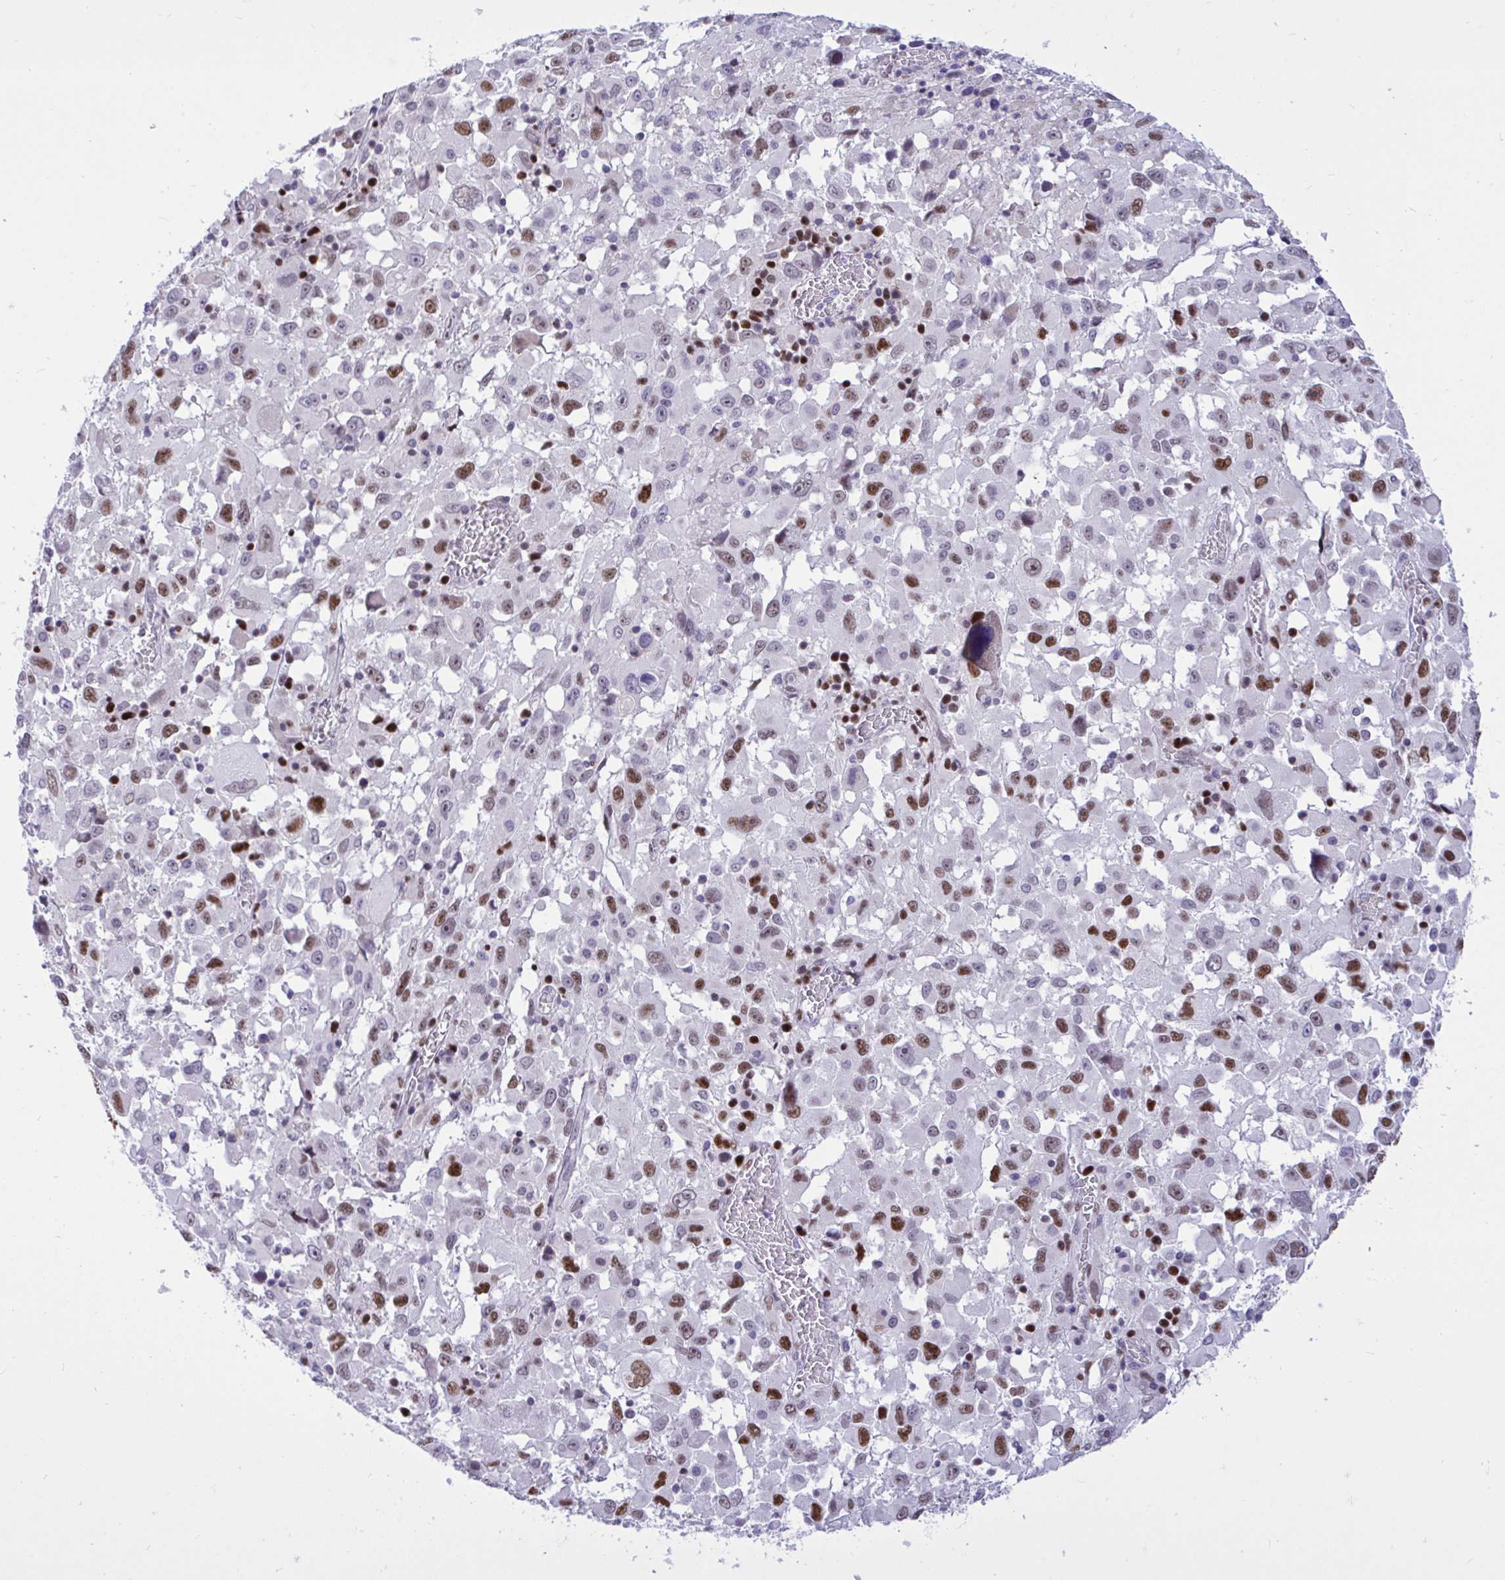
{"staining": {"intensity": "strong", "quantity": "25%-75%", "location": "nuclear"}, "tissue": "melanoma", "cell_type": "Tumor cells", "image_type": "cancer", "snomed": [{"axis": "morphology", "description": "Malignant melanoma, Metastatic site"}, {"axis": "topography", "description": "Soft tissue"}], "caption": "Melanoma was stained to show a protein in brown. There is high levels of strong nuclear staining in about 25%-75% of tumor cells.", "gene": "C1QL2", "patient": {"sex": "male", "age": 50}}